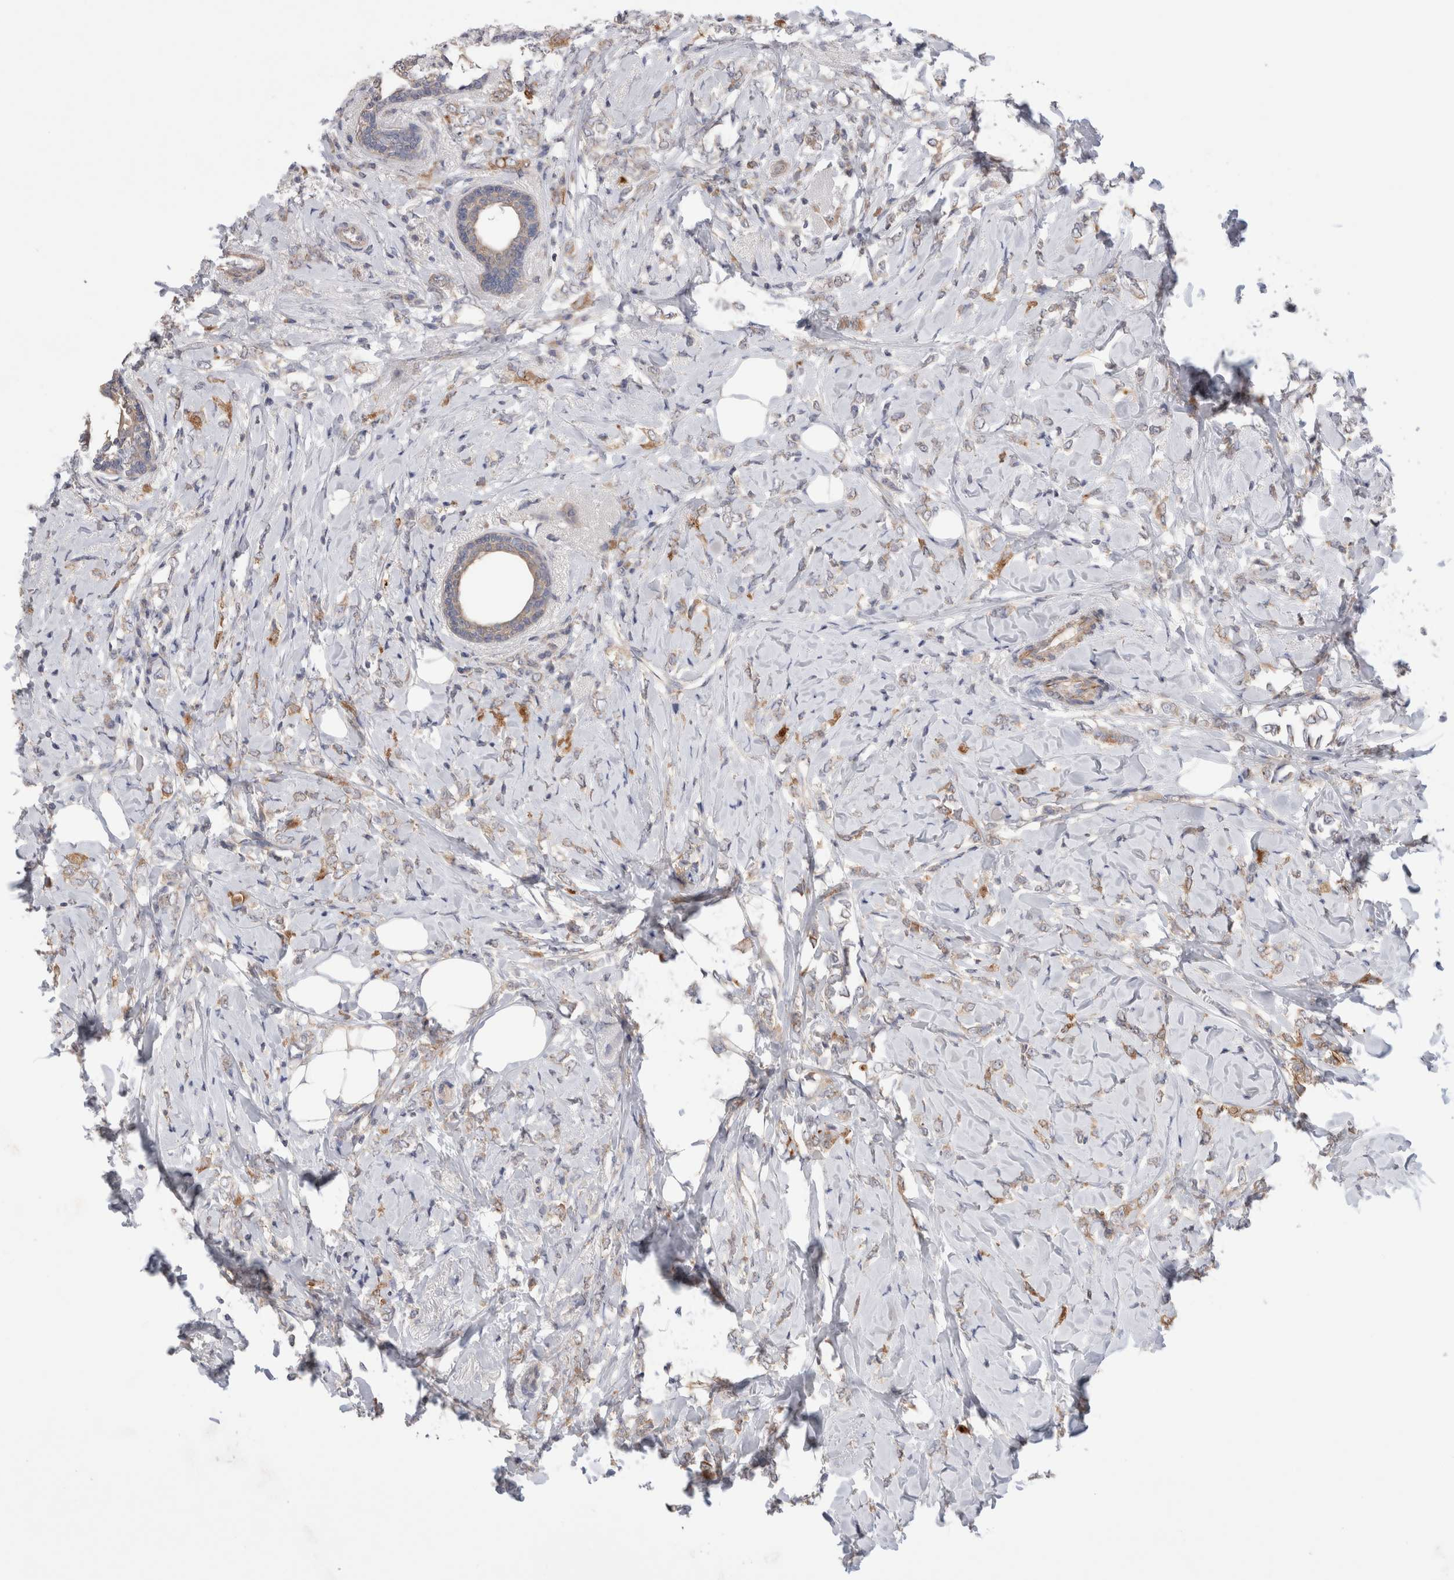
{"staining": {"intensity": "weak", "quantity": "25%-75%", "location": "cytoplasmic/membranous"}, "tissue": "breast cancer", "cell_type": "Tumor cells", "image_type": "cancer", "snomed": [{"axis": "morphology", "description": "Normal tissue, NOS"}, {"axis": "morphology", "description": "Lobular carcinoma"}, {"axis": "topography", "description": "Breast"}], "caption": "Breast cancer (lobular carcinoma) stained with a brown dye demonstrates weak cytoplasmic/membranous positive staining in about 25%-75% of tumor cells.", "gene": "IFT74", "patient": {"sex": "female", "age": 47}}